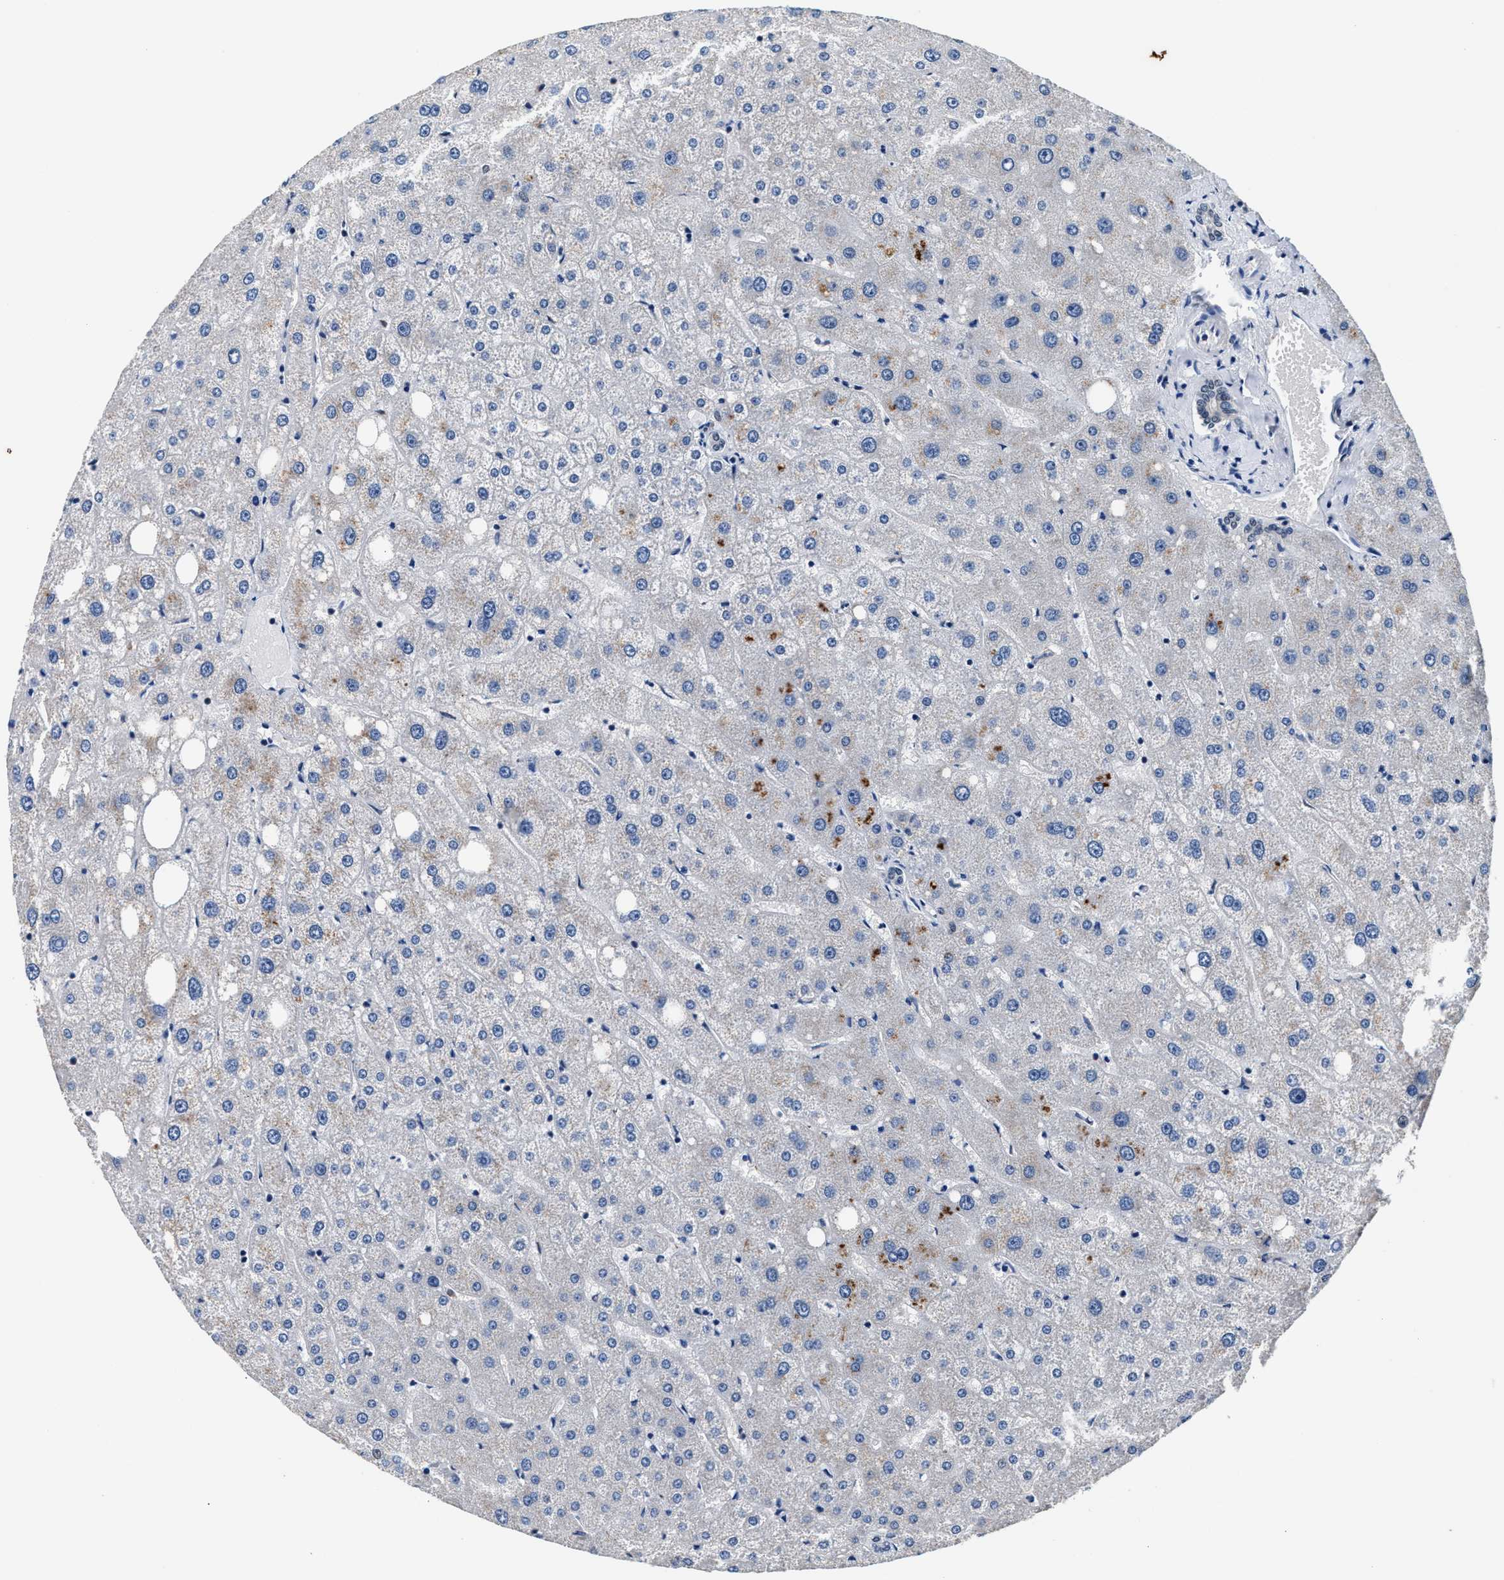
{"staining": {"intensity": "negative", "quantity": "none", "location": "none"}, "tissue": "liver", "cell_type": "Cholangiocytes", "image_type": "normal", "snomed": [{"axis": "morphology", "description": "Normal tissue, NOS"}, {"axis": "topography", "description": "Liver"}], "caption": "This is an IHC photomicrograph of unremarkable human liver. There is no staining in cholangiocytes.", "gene": "USP16", "patient": {"sex": "male", "age": 73}}